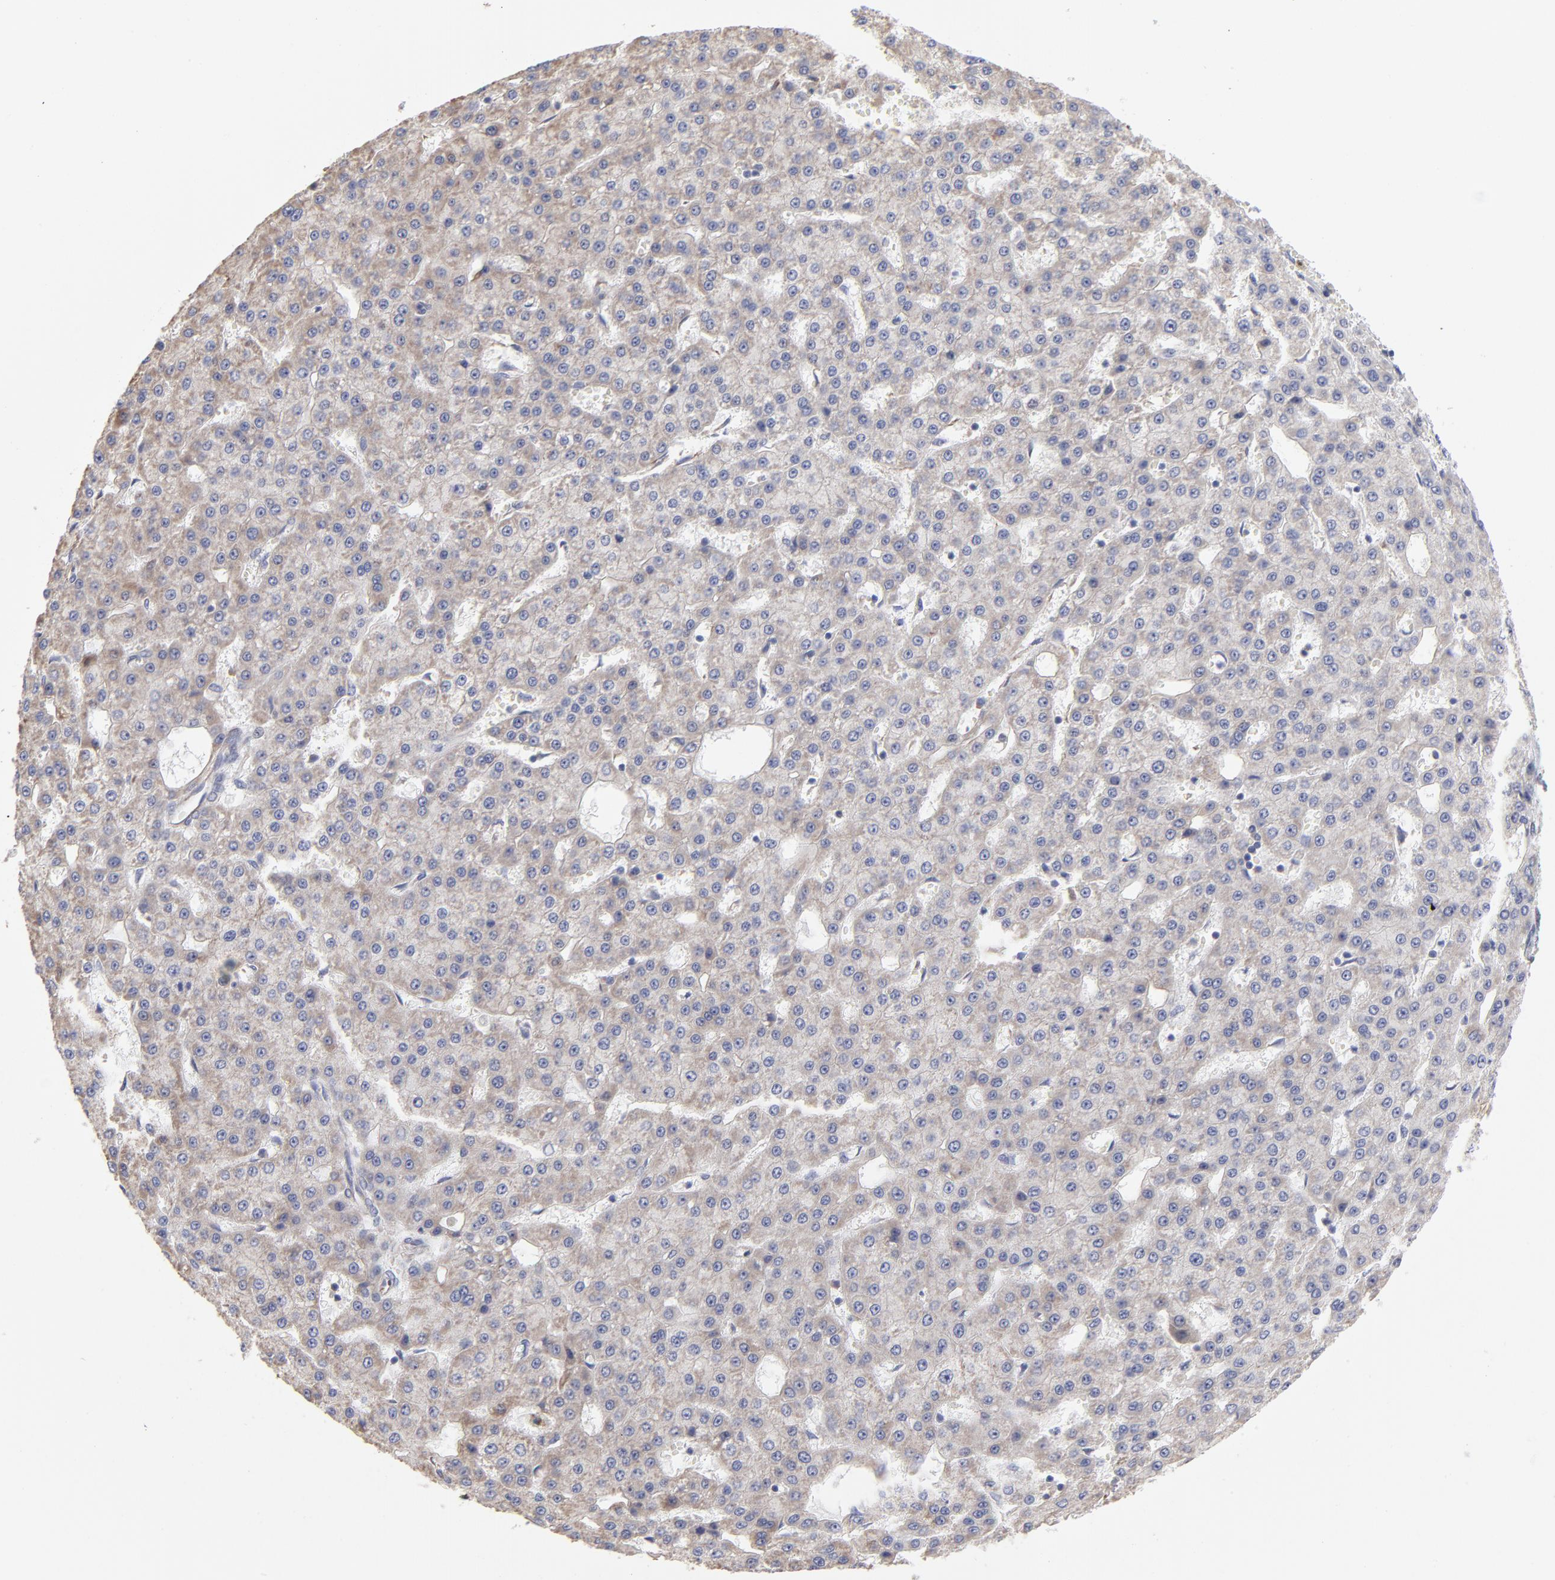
{"staining": {"intensity": "weak", "quantity": ">75%", "location": "cytoplasmic/membranous"}, "tissue": "liver cancer", "cell_type": "Tumor cells", "image_type": "cancer", "snomed": [{"axis": "morphology", "description": "Carcinoma, Hepatocellular, NOS"}, {"axis": "topography", "description": "Liver"}], "caption": "IHC image of liver cancer (hepatocellular carcinoma) stained for a protein (brown), which displays low levels of weak cytoplasmic/membranous positivity in approximately >75% of tumor cells.", "gene": "RPL3", "patient": {"sex": "male", "age": 47}}